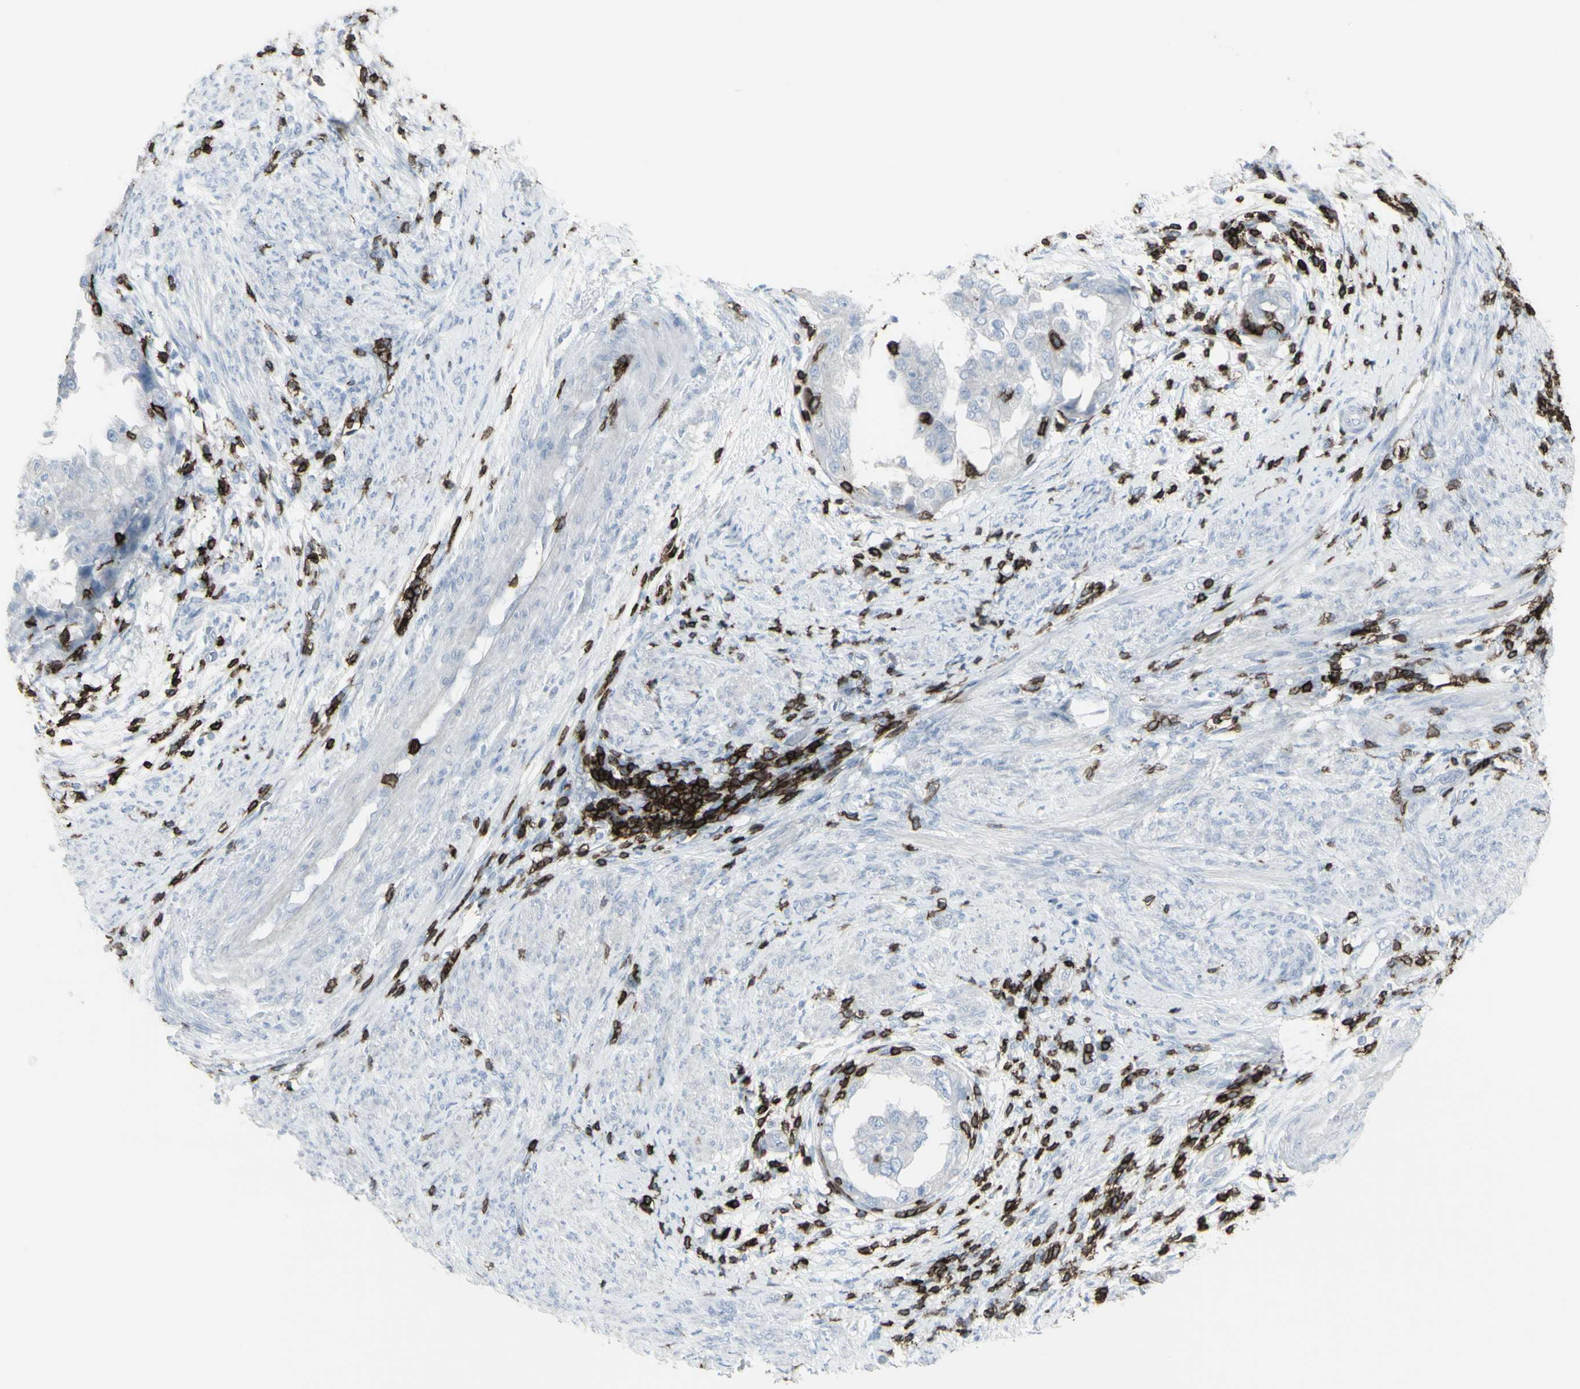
{"staining": {"intensity": "negative", "quantity": "none", "location": "none"}, "tissue": "endometrial cancer", "cell_type": "Tumor cells", "image_type": "cancer", "snomed": [{"axis": "morphology", "description": "Adenocarcinoma, NOS"}, {"axis": "topography", "description": "Endometrium"}], "caption": "An IHC histopathology image of endometrial cancer (adenocarcinoma) is shown. There is no staining in tumor cells of endometrial cancer (adenocarcinoma).", "gene": "CD247", "patient": {"sex": "female", "age": 85}}